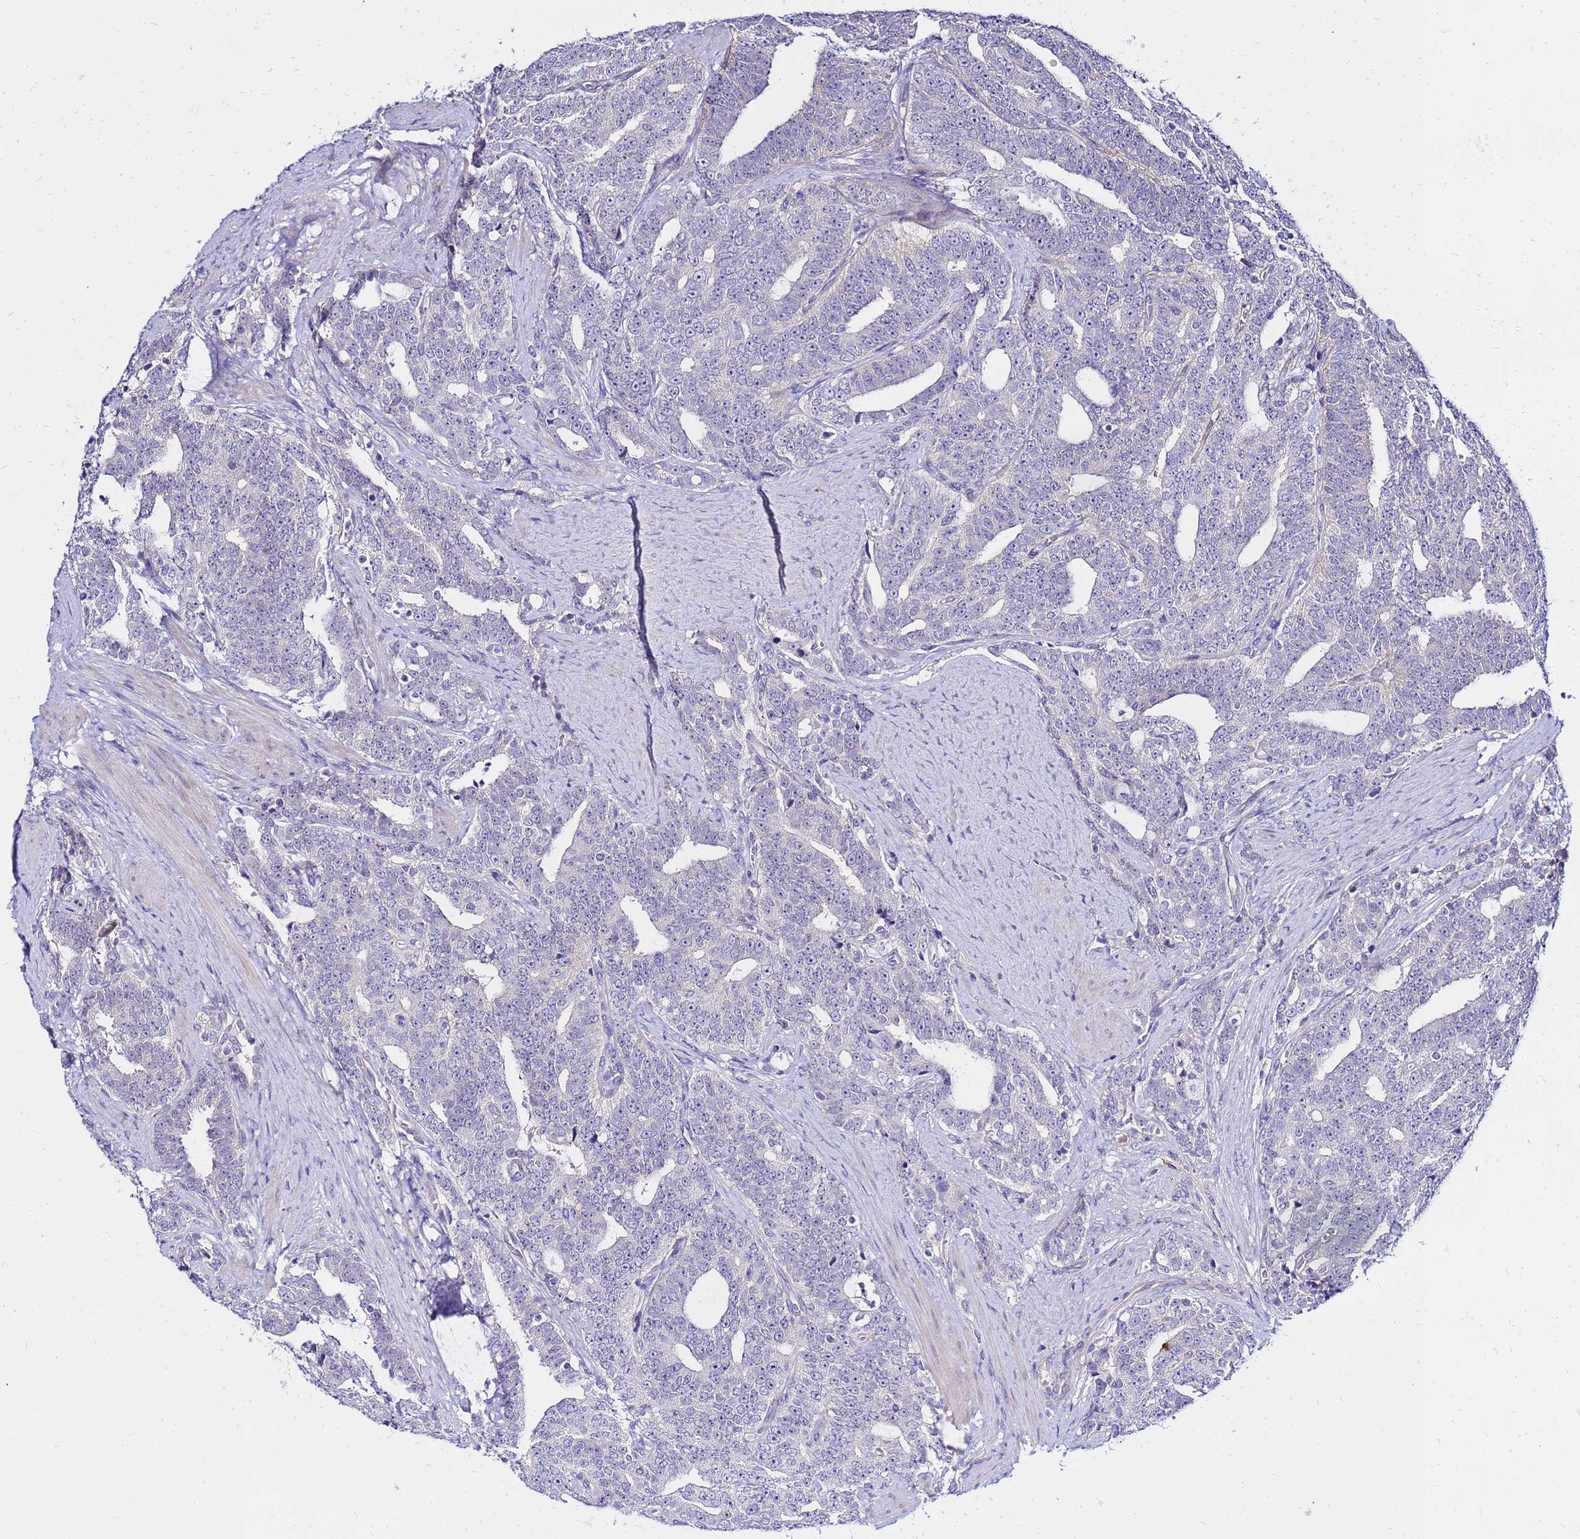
{"staining": {"intensity": "negative", "quantity": "none", "location": "none"}, "tissue": "prostate cancer", "cell_type": "Tumor cells", "image_type": "cancer", "snomed": [{"axis": "morphology", "description": "Adenocarcinoma, High grade"}, {"axis": "topography", "description": "Prostate and seminal vesicle, NOS"}], "caption": "High power microscopy photomicrograph of an immunohistochemistry image of prostate cancer, revealing no significant expression in tumor cells.", "gene": "HERC5", "patient": {"sex": "male", "age": 67}}